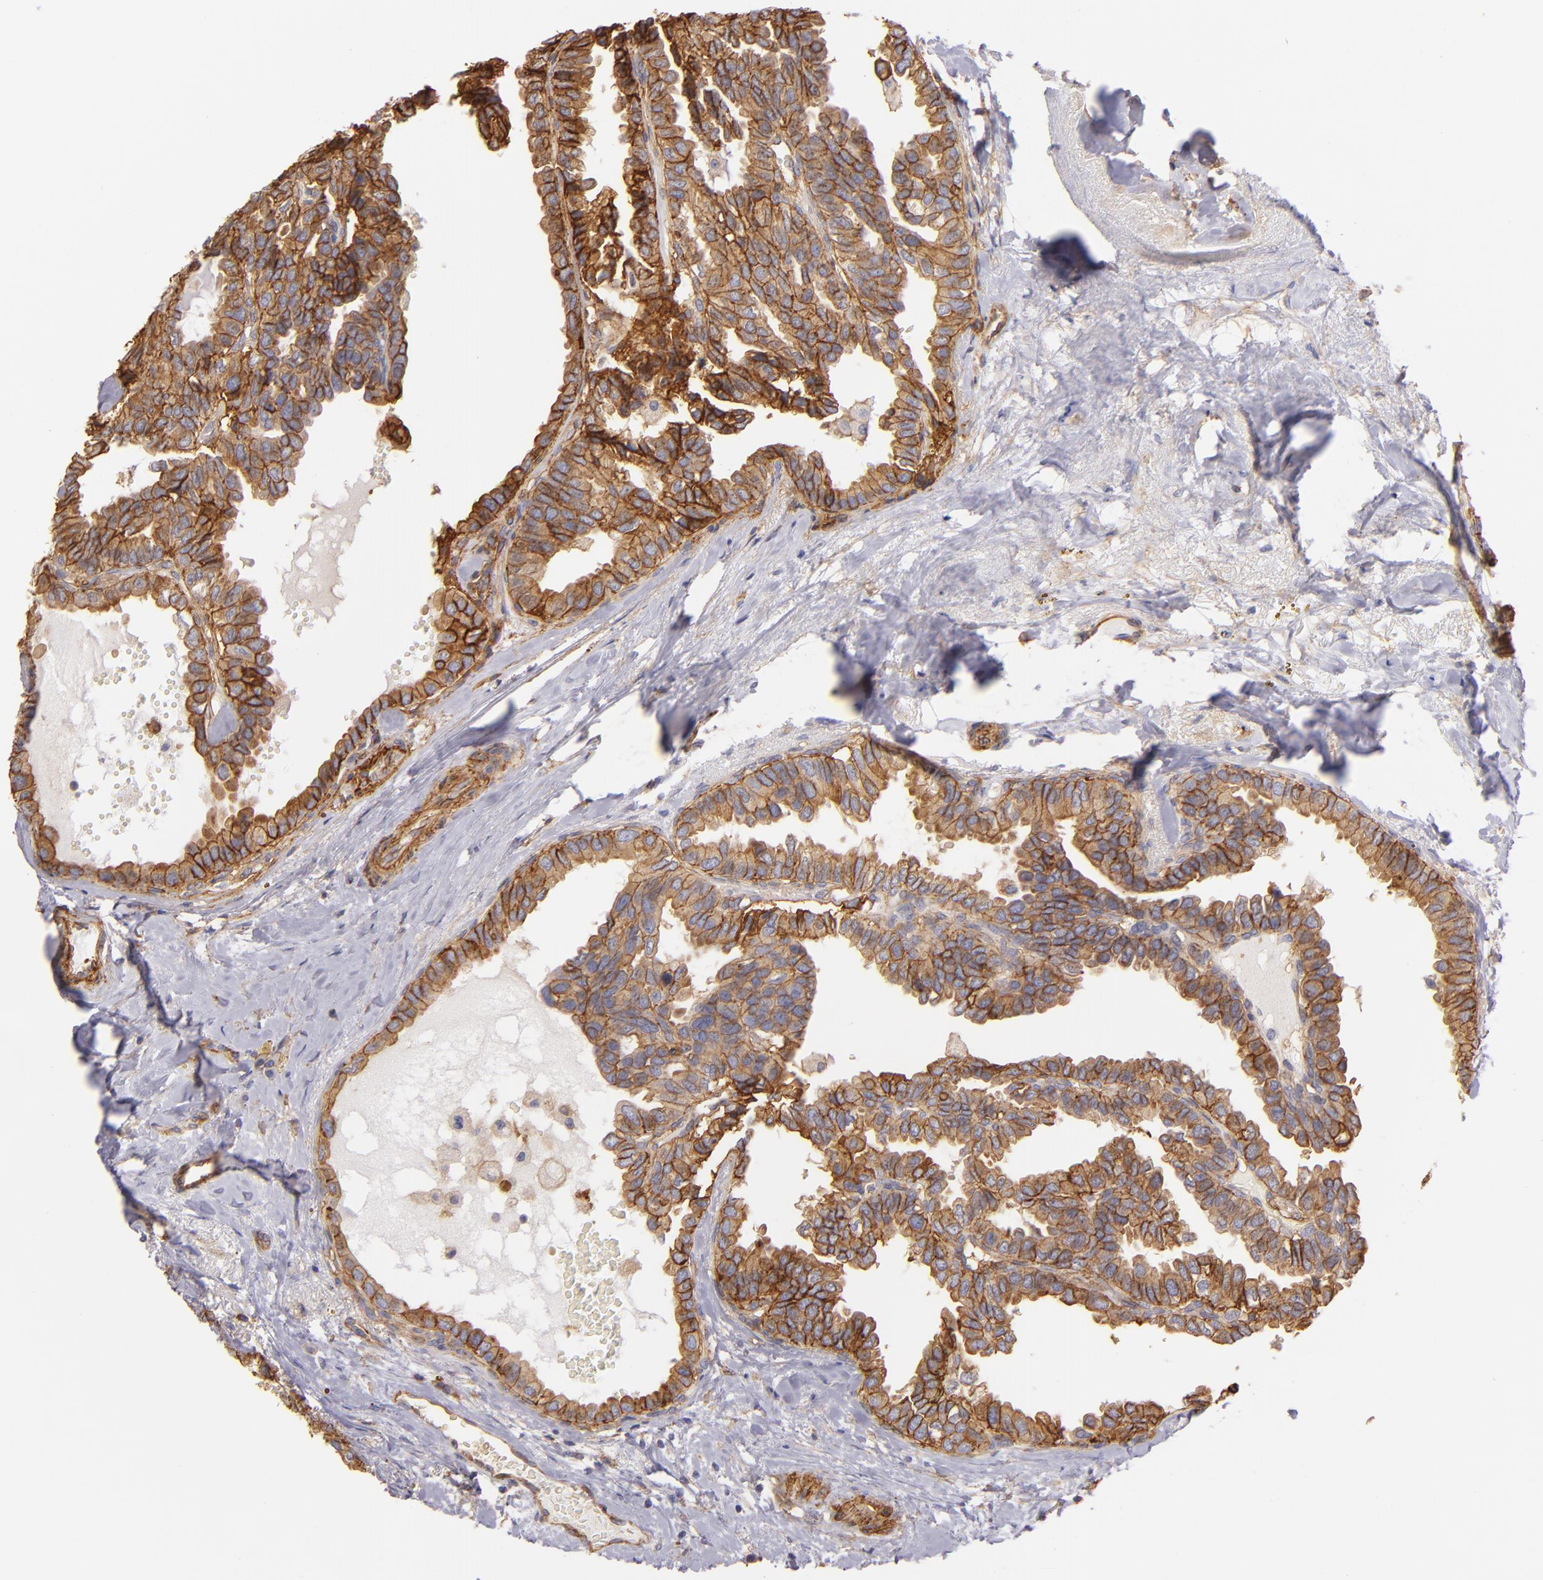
{"staining": {"intensity": "strong", "quantity": ">75%", "location": "cytoplasmic/membranous"}, "tissue": "breast cancer", "cell_type": "Tumor cells", "image_type": "cancer", "snomed": [{"axis": "morphology", "description": "Duct carcinoma"}, {"axis": "topography", "description": "Breast"}], "caption": "A high amount of strong cytoplasmic/membranous expression is appreciated in approximately >75% of tumor cells in breast cancer tissue. The staining is performed using DAB brown chromogen to label protein expression. The nuclei are counter-stained blue using hematoxylin.", "gene": "CD151", "patient": {"sex": "female", "age": 69}}